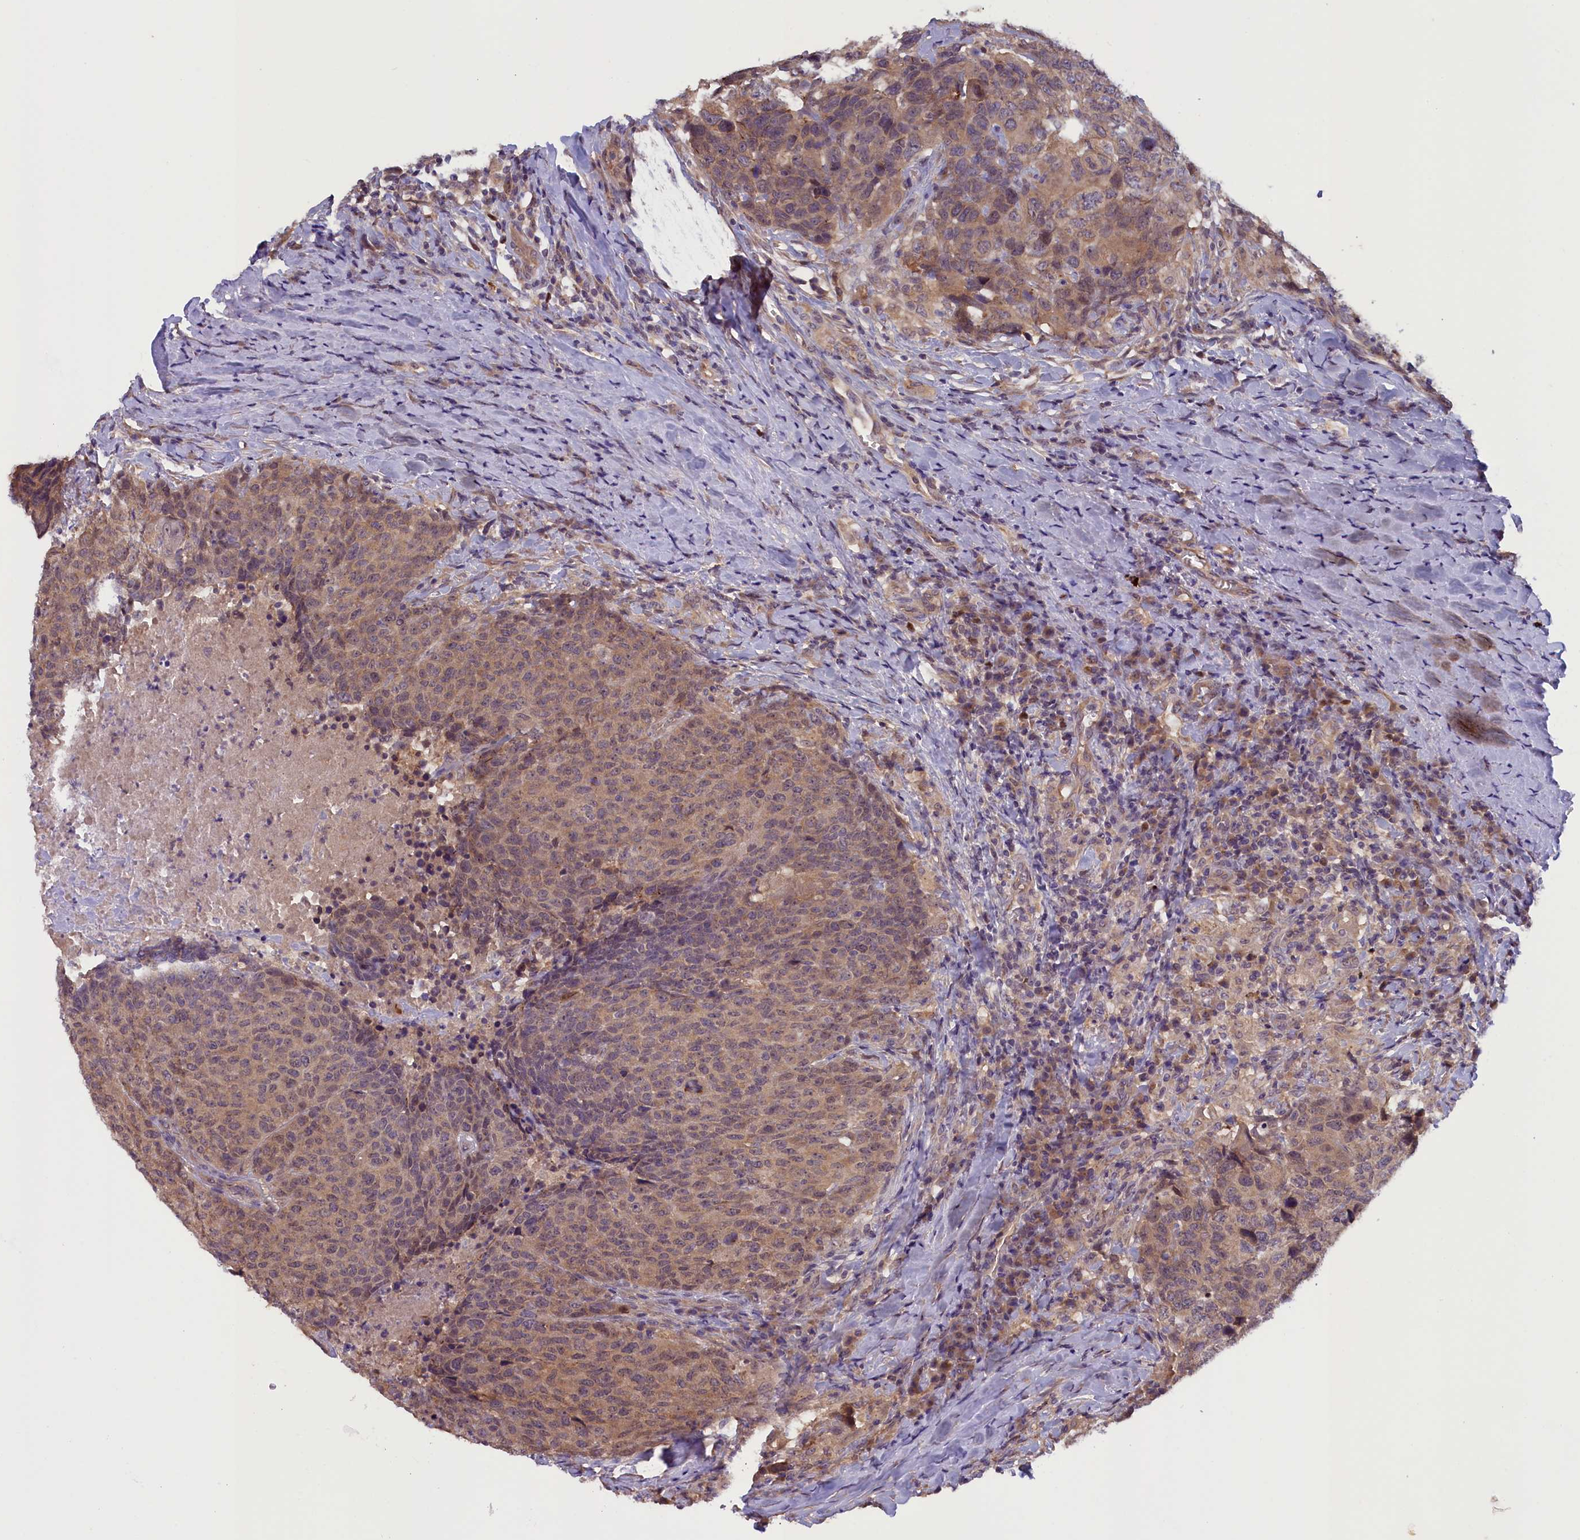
{"staining": {"intensity": "moderate", "quantity": ">75%", "location": "cytoplasmic/membranous"}, "tissue": "head and neck cancer", "cell_type": "Tumor cells", "image_type": "cancer", "snomed": [{"axis": "morphology", "description": "Squamous cell carcinoma, NOS"}, {"axis": "topography", "description": "Head-Neck"}], "caption": "Head and neck squamous cell carcinoma was stained to show a protein in brown. There is medium levels of moderate cytoplasmic/membranous expression in approximately >75% of tumor cells.", "gene": "CCDC9B", "patient": {"sex": "male", "age": 66}}